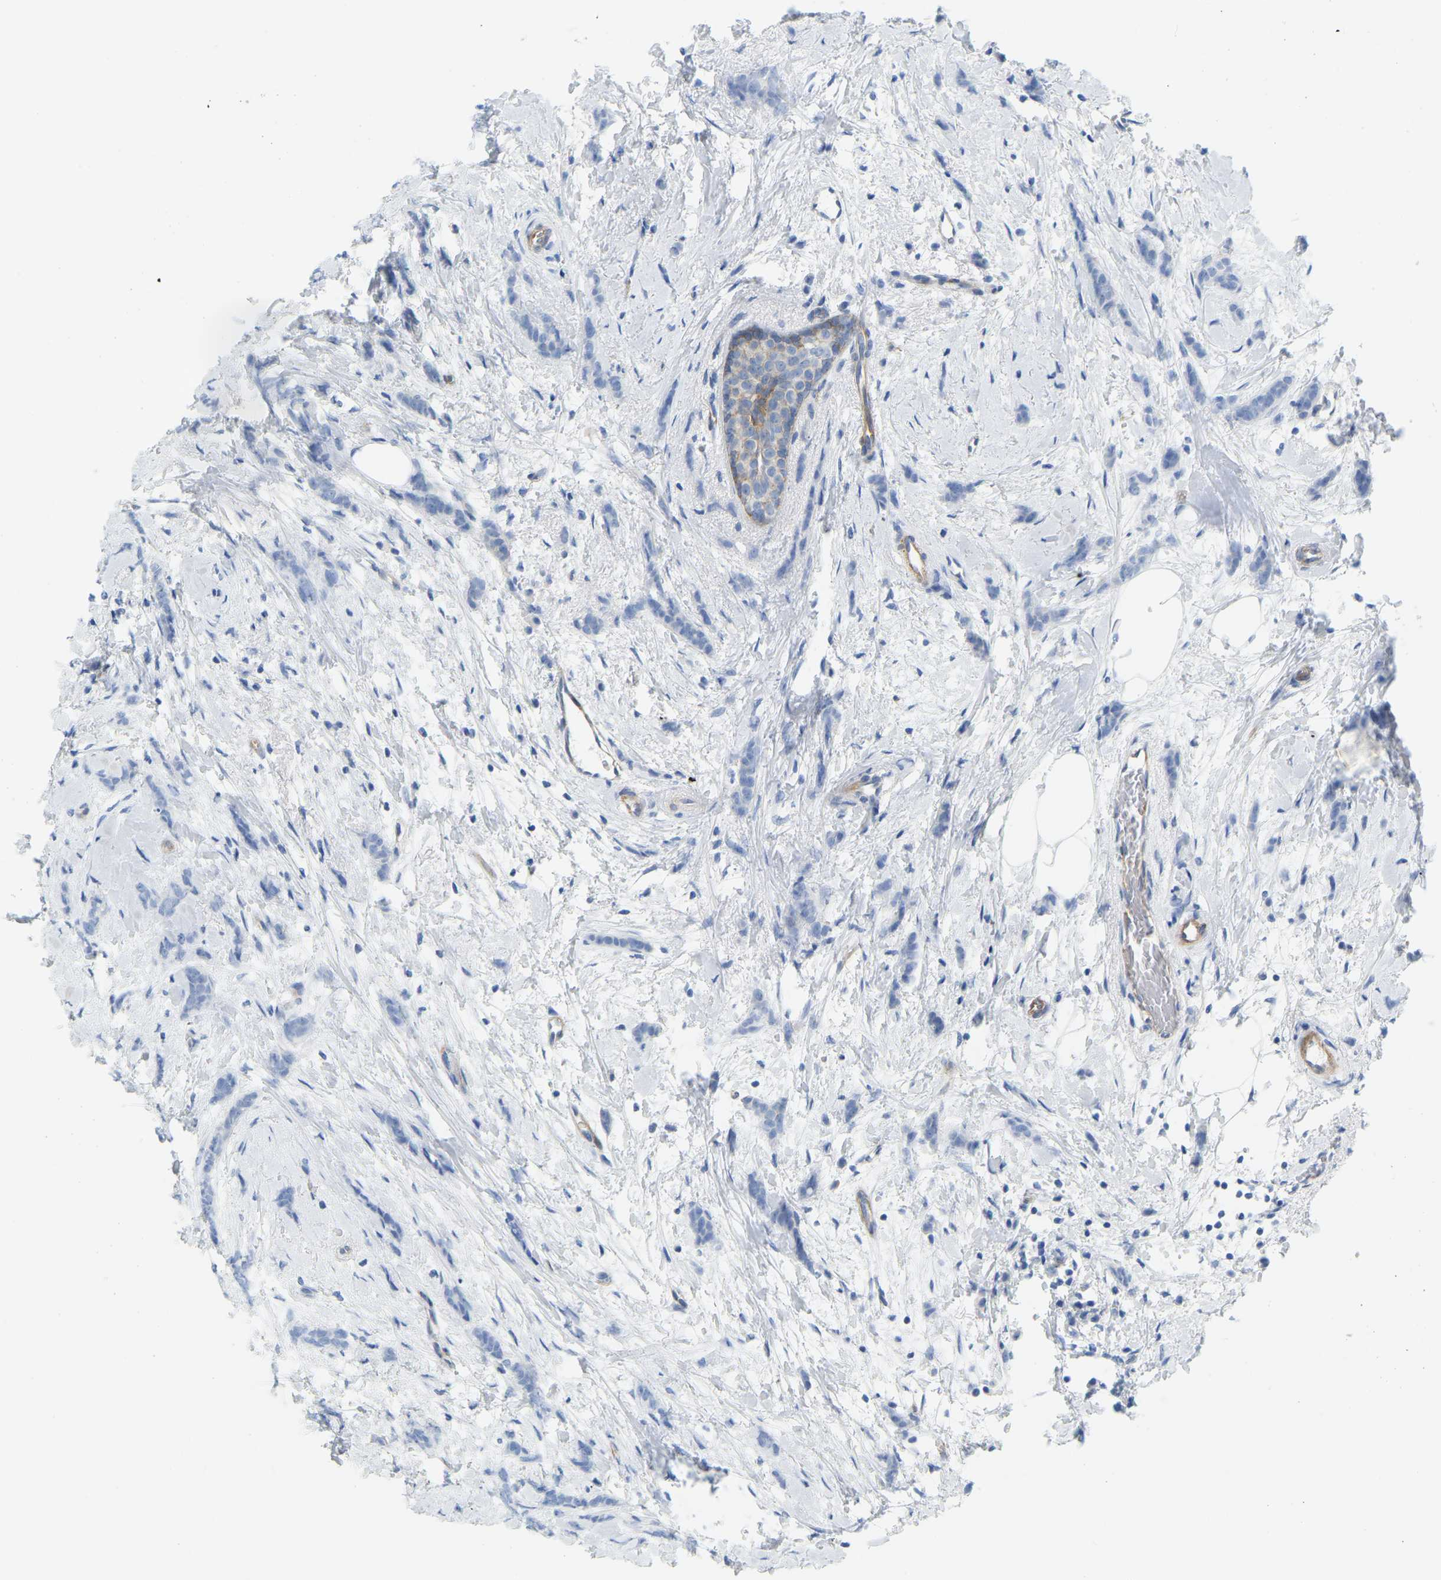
{"staining": {"intensity": "negative", "quantity": "none", "location": "none"}, "tissue": "breast cancer", "cell_type": "Tumor cells", "image_type": "cancer", "snomed": [{"axis": "morphology", "description": "Lobular carcinoma, in situ"}, {"axis": "morphology", "description": "Lobular carcinoma"}, {"axis": "topography", "description": "Breast"}], "caption": "Tumor cells are negative for brown protein staining in lobular carcinoma (breast).", "gene": "MYL3", "patient": {"sex": "female", "age": 41}}